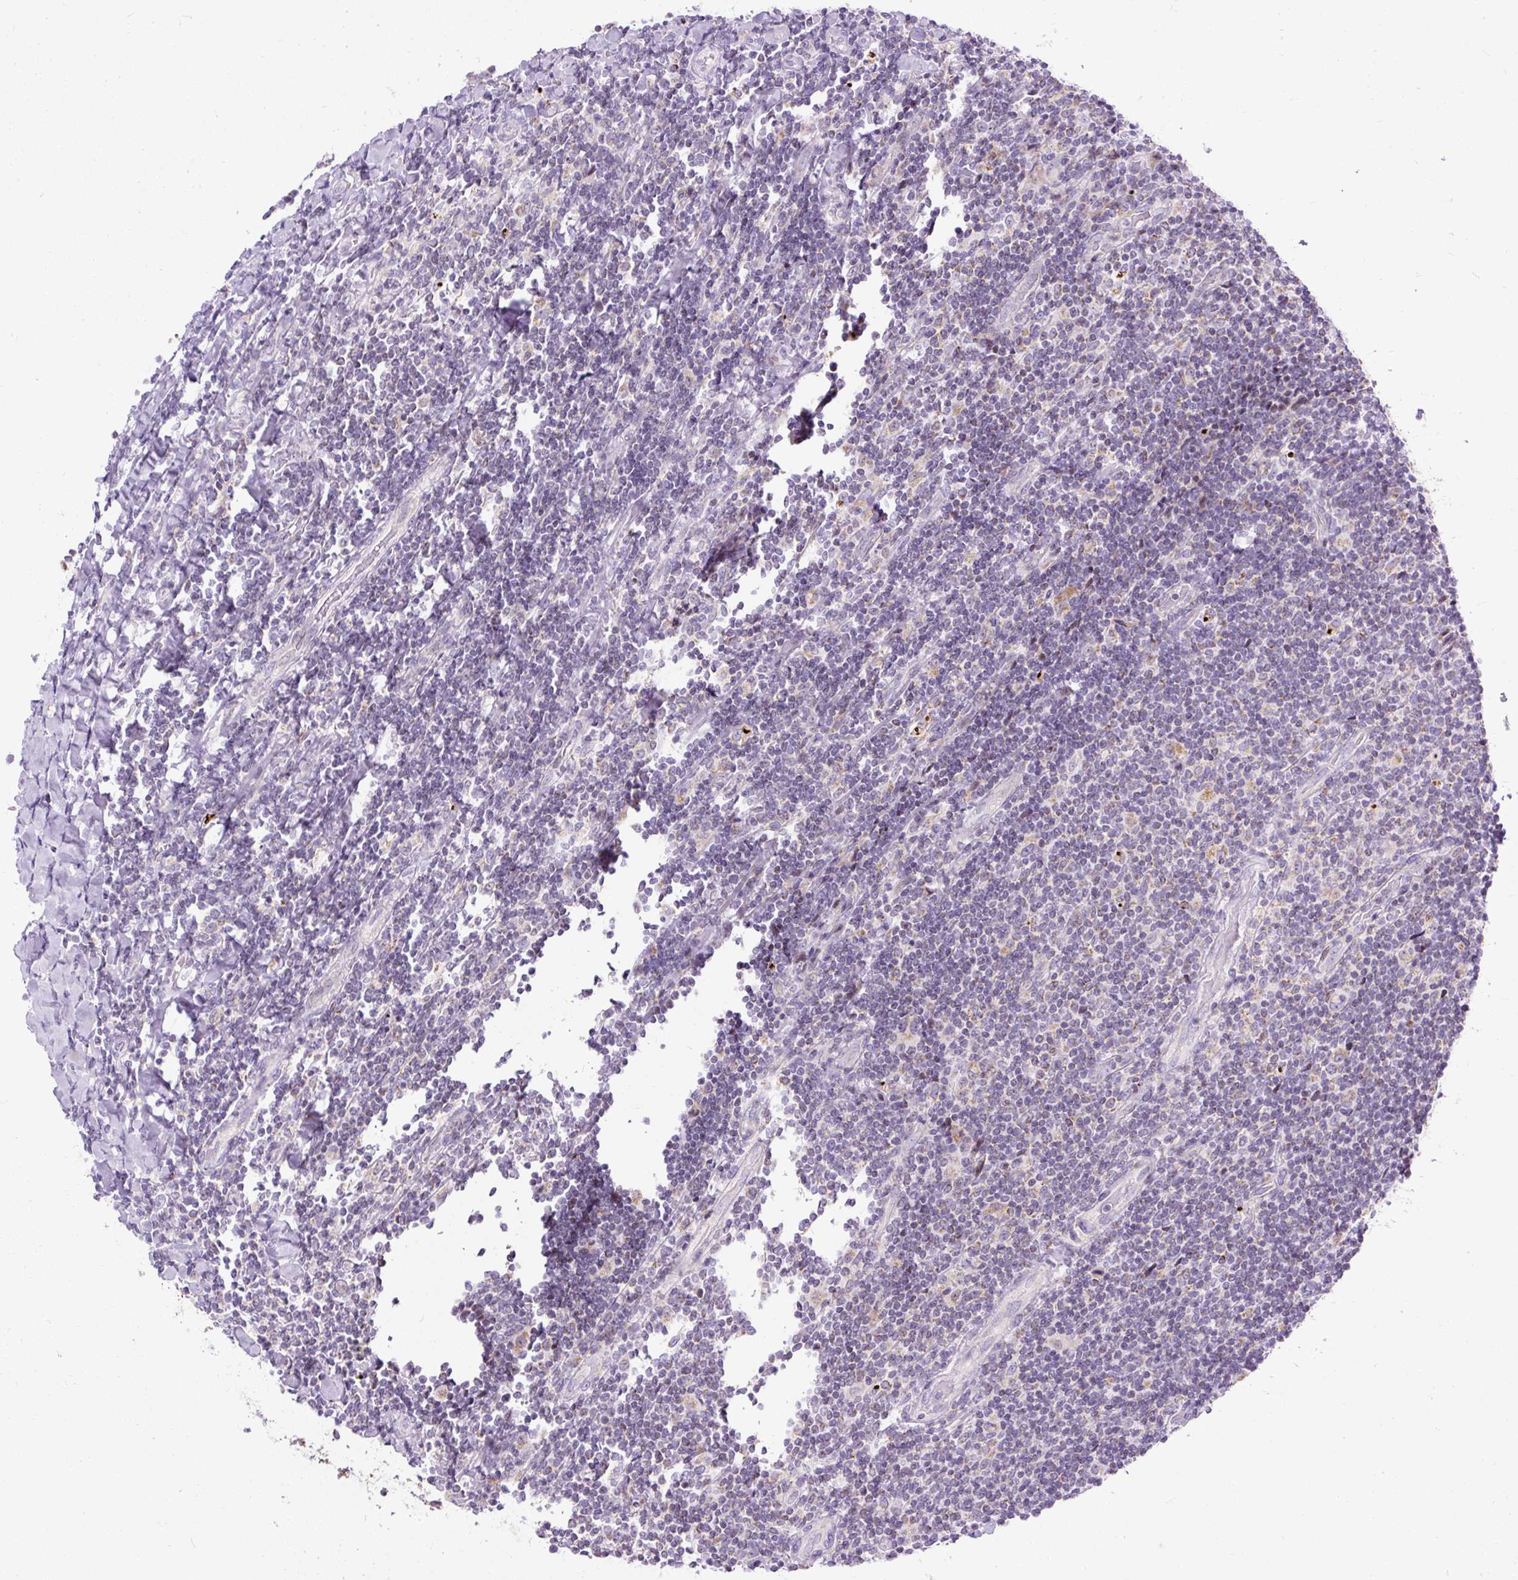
{"staining": {"intensity": "negative", "quantity": "none", "location": "none"}, "tissue": "lymphoma", "cell_type": "Tumor cells", "image_type": "cancer", "snomed": [{"axis": "morphology", "description": "Malignant lymphoma, non-Hodgkin's type, Low grade"}, {"axis": "topography", "description": "Lymph node"}], "caption": "Tumor cells show no significant expression in lymphoma.", "gene": "FMC1", "patient": {"sex": "male", "age": 52}}